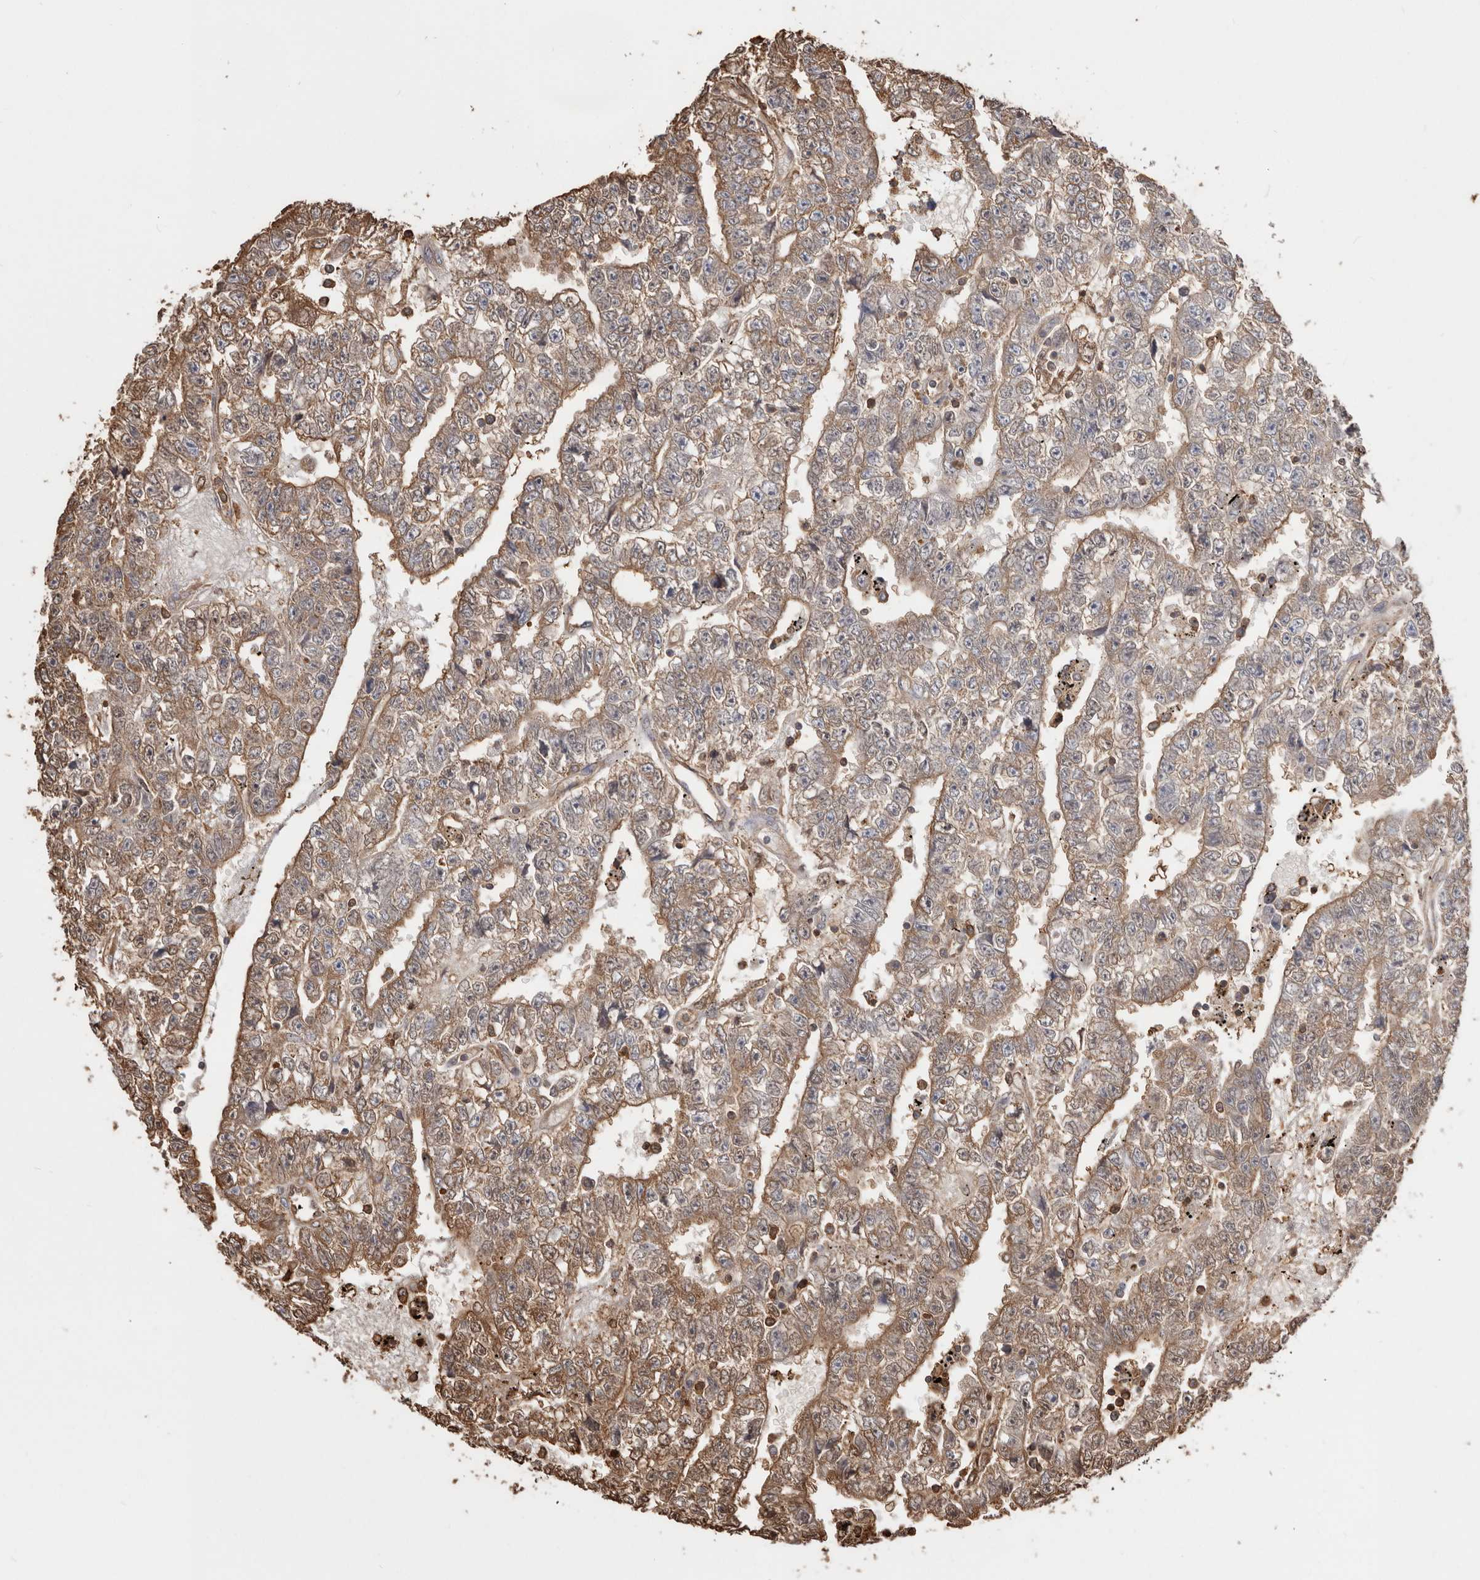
{"staining": {"intensity": "moderate", "quantity": ">75%", "location": "cytoplasmic/membranous"}, "tissue": "testis cancer", "cell_type": "Tumor cells", "image_type": "cancer", "snomed": [{"axis": "morphology", "description": "Carcinoma, Embryonal, NOS"}, {"axis": "topography", "description": "Testis"}], "caption": "DAB (3,3'-diaminobenzidine) immunohistochemical staining of human testis cancer (embryonal carcinoma) shows moderate cytoplasmic/membranous protein staining in about >75% of tumor cells. (Stains: DAB (3,3'-diaminobenzidine) in brown, nuclei in blue, Microscopy: brightfield microscopy at high magnification).", "gene": "PKM", "patient": {"sex": "male", "age": 25}}